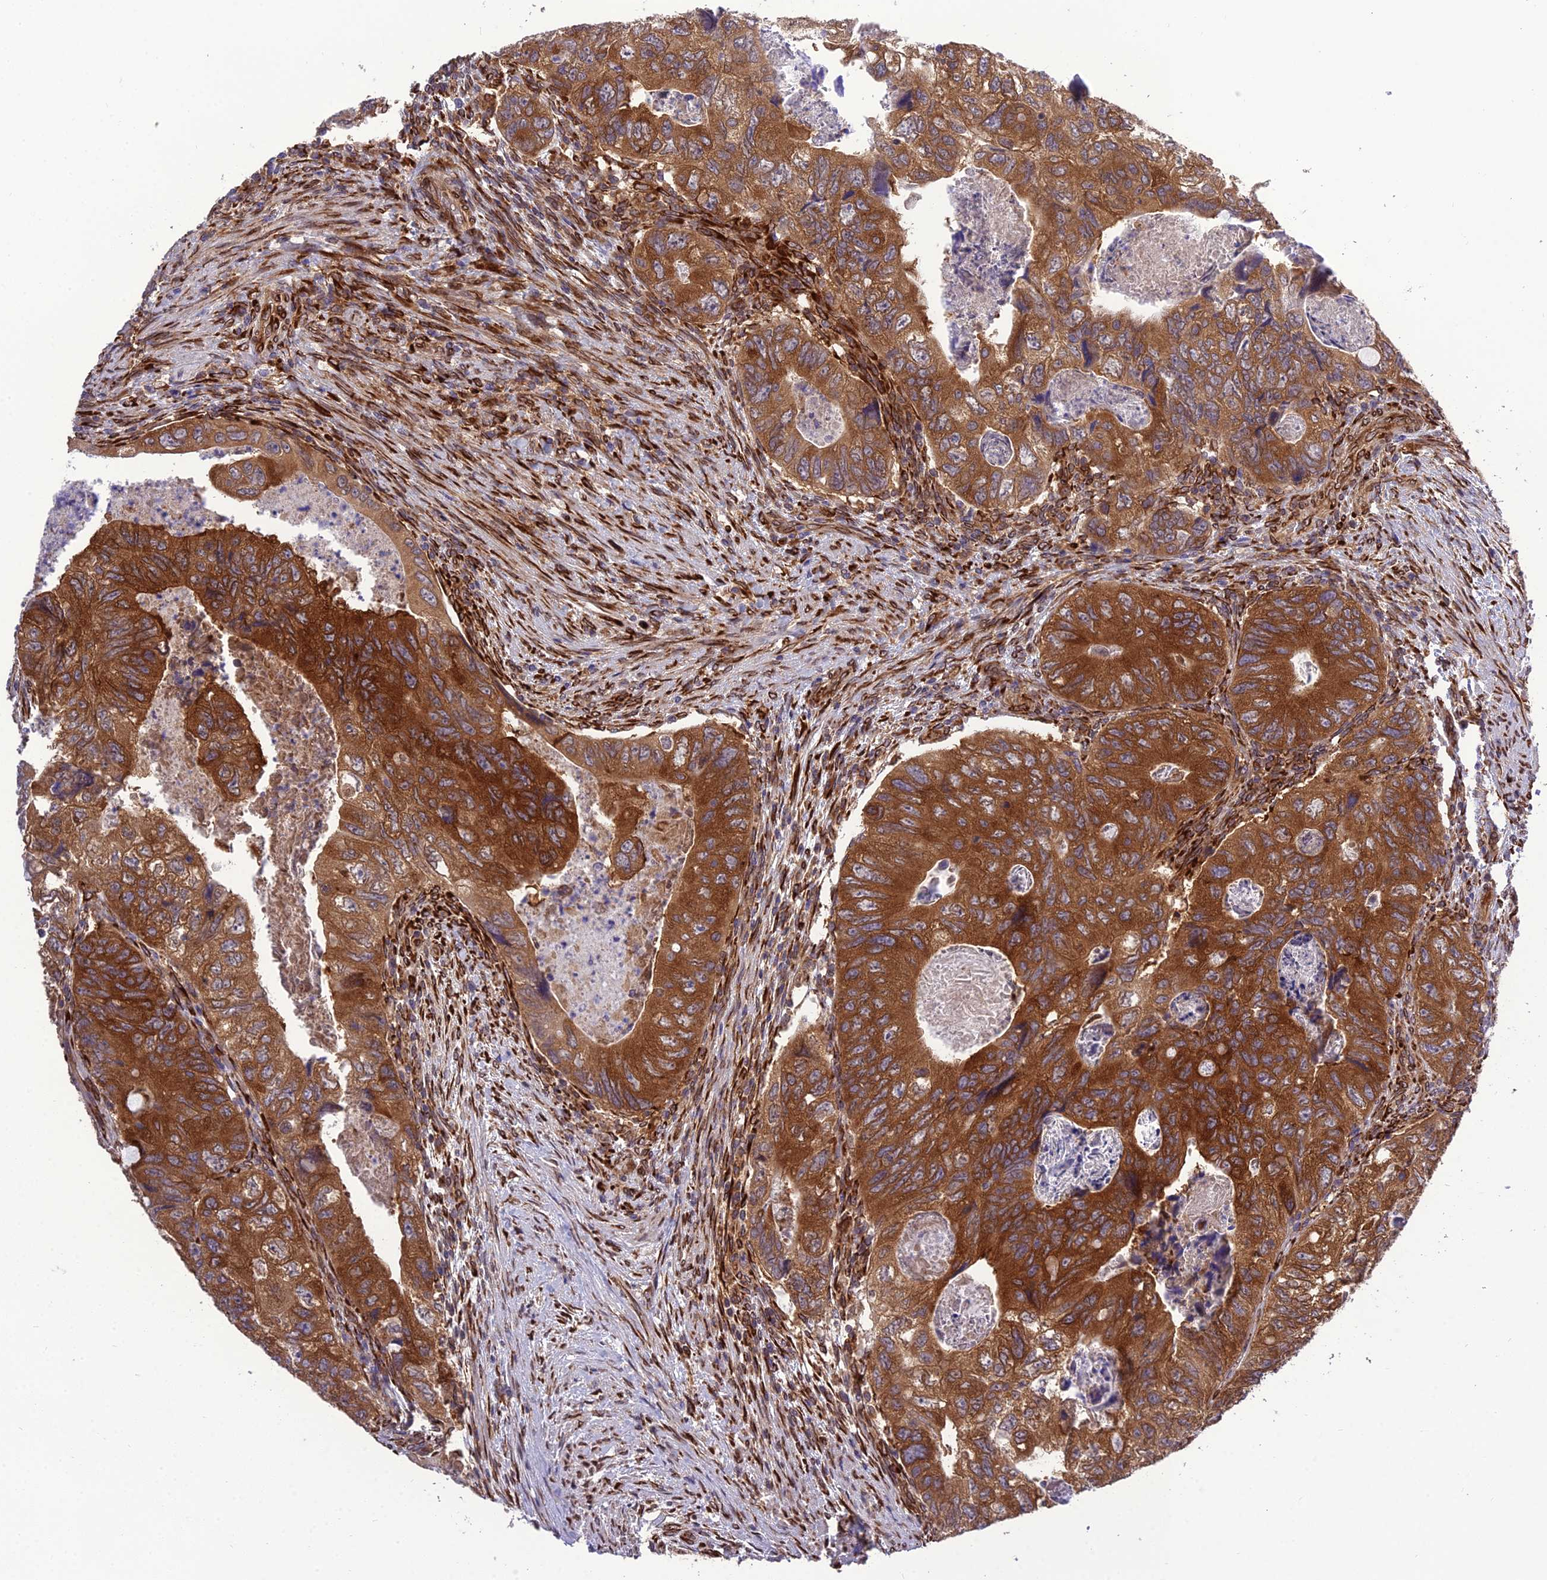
{"staining": {"intensity": "strong", "quantity": ">75%", "location": "cytoplasmic/membranous"}, "tissue": "colorectal cancer", "cell_type": "Tumor cells", "image_type": "cancer", "snomed": [{"axis": "morphology", "description": "Adenocarcinoma, NOS"}, {"axis": "topography", "description": "Rectum"}], "caption": "Colorectal adenocarcinoma stained for a protein displays strong cytoplasmic/membranous positivity in tumor cells.", "gene": "DHCR7", "patient": {"sex": "male", "age": 63}}